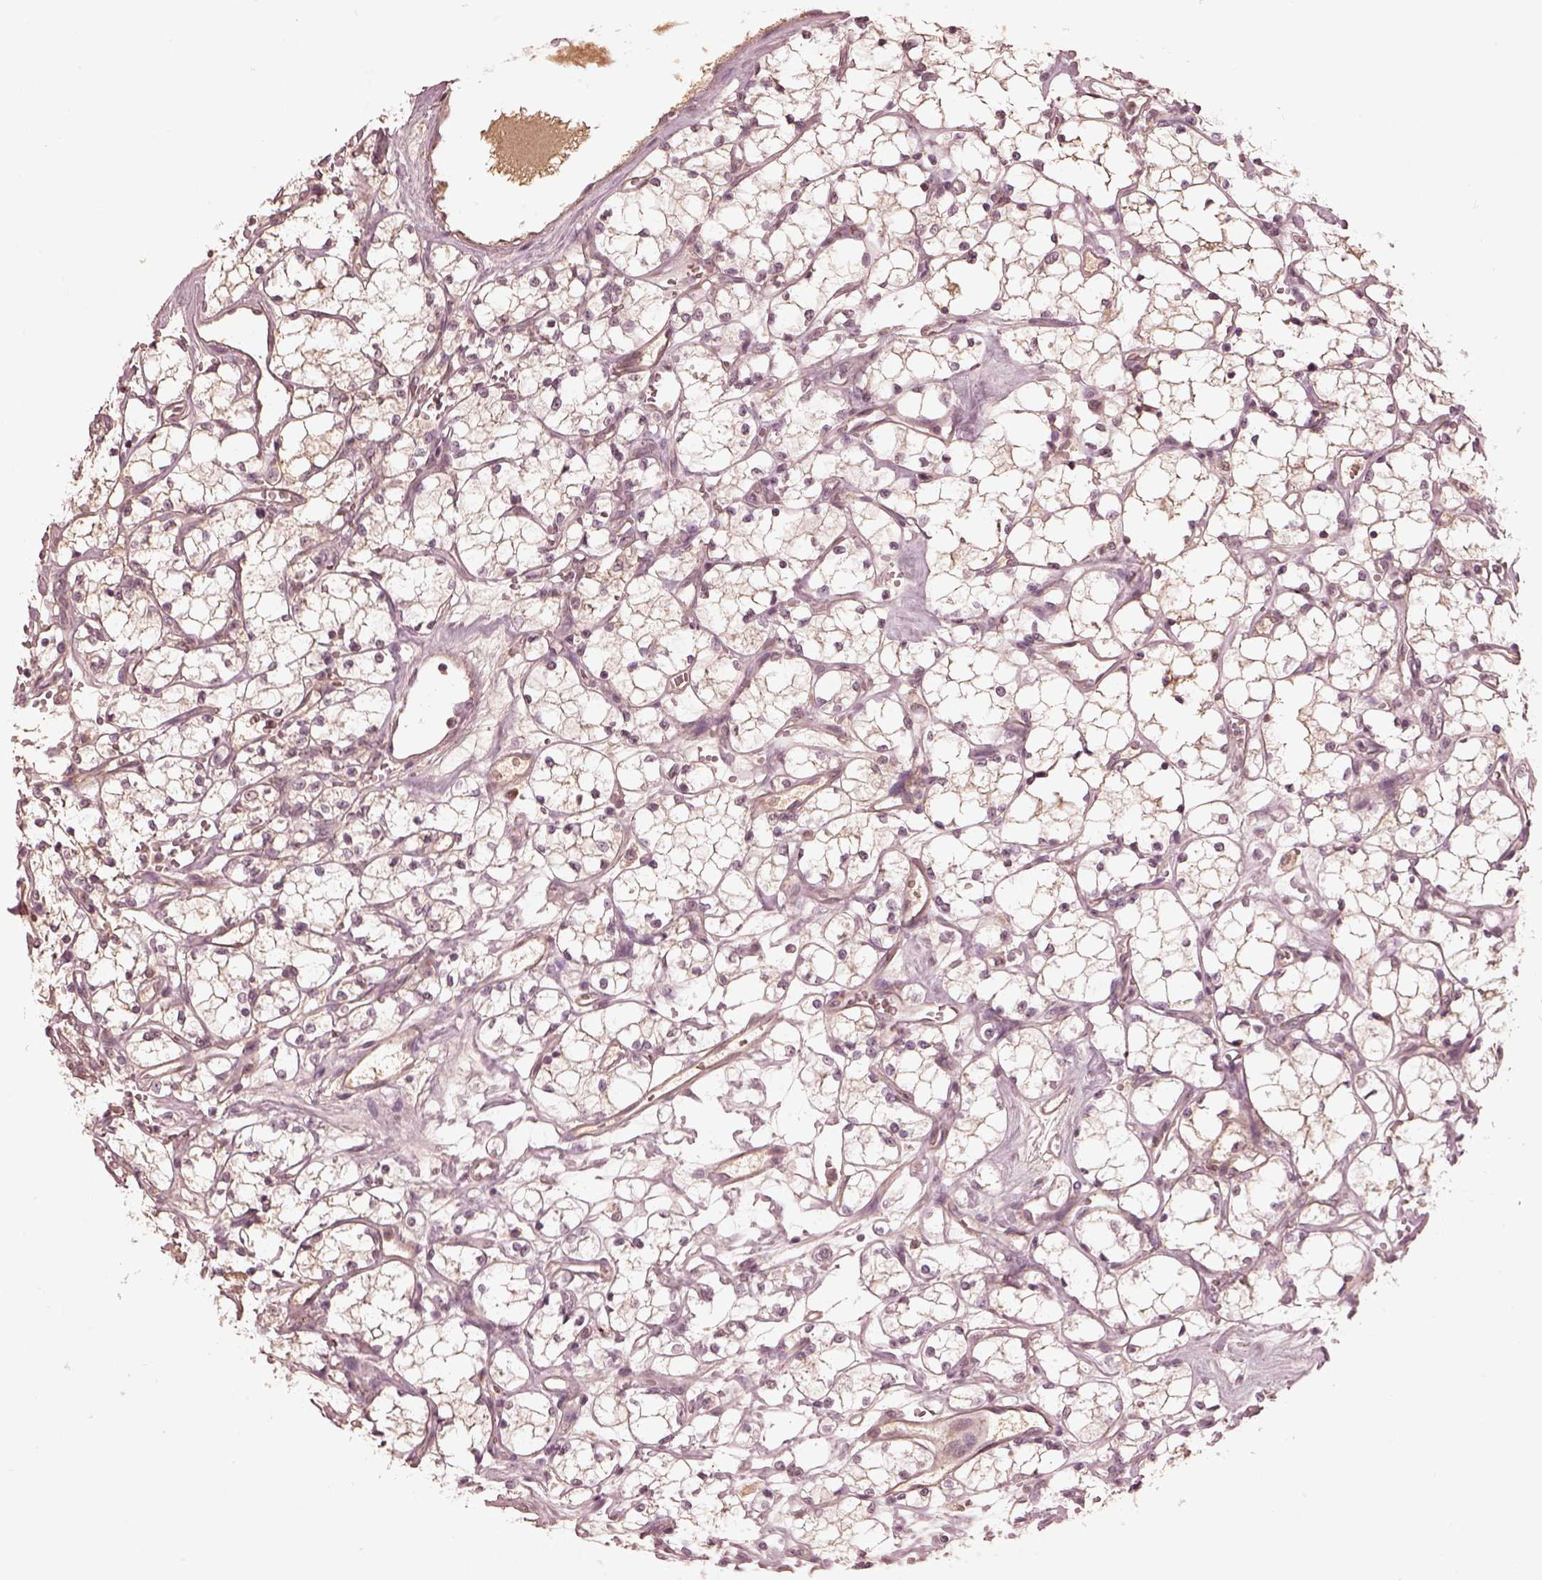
{"staining": {"intensity": "negative", "quantity": "none", "location": "none"}, "tissue": "renal cancer", "cell_type": "Tumor cells", "image_type": "cancer", "snomed": [{"axis": "morphology", "description": "Adenocarcinoma, NOS"}, {"axis": "topography", "description": "Kidney"}], "caption": "Adenocarcinoma (renal) was stained to show a protein in brown. There is no significant positivity in tumor cells. The staining was performed using DAB (3,3'-diaminobenzidine) to visualize the protein expression in brown, while the nuclei were stained in blue with hematoxylin (Magnification: 20x).", "gene": "CALR3", "patient": {"sex": "female", "age": 69}}